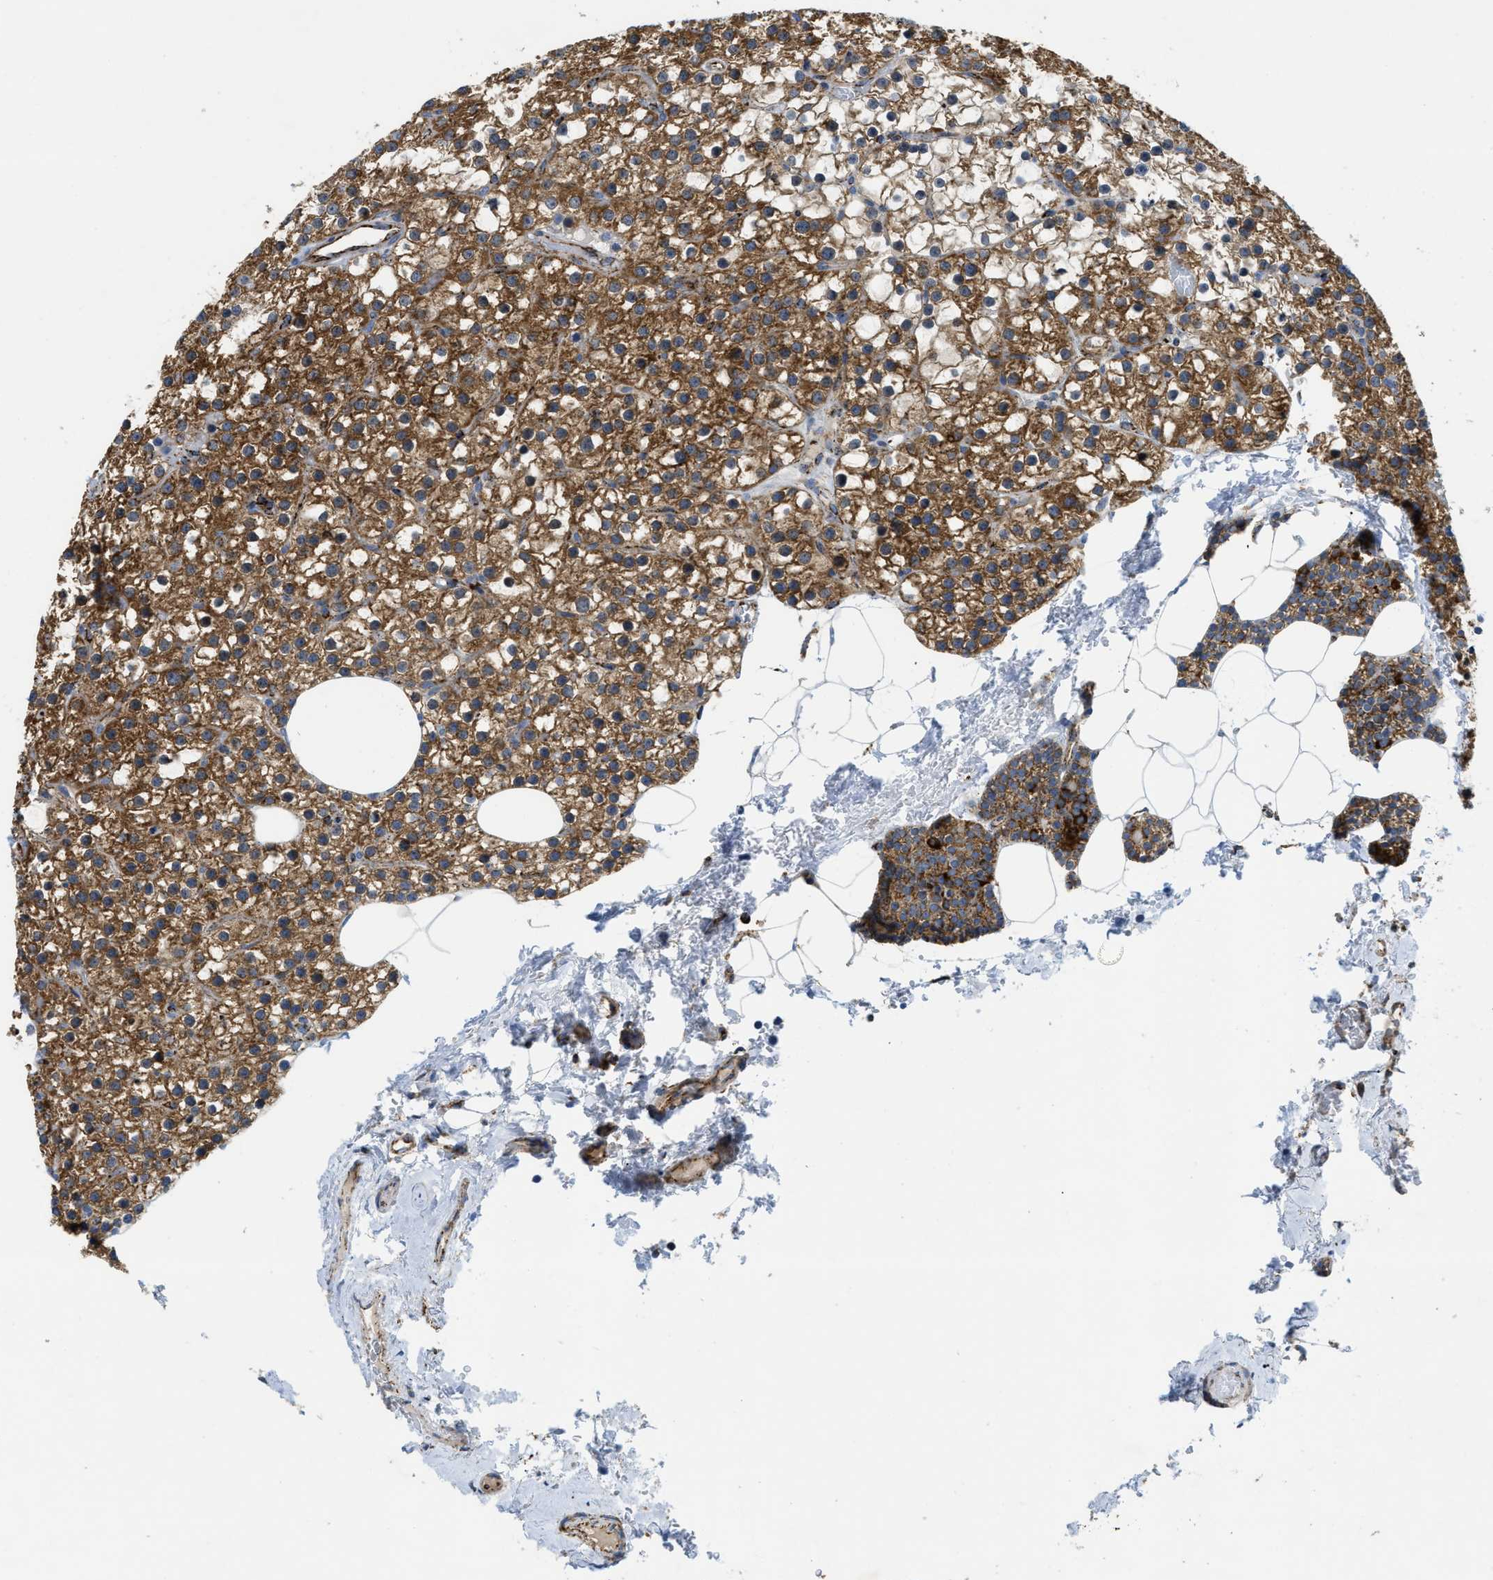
{"staining": {"intensity": "strong", "quantity": ">75%", "location": "cytoplasmic/membranous"}, "tissue": "parathyroid gland", "cell_type": "Glandular cells", "image_type": "normal", "snomed": [{"axis": "morphology", "description": "Normal tissue, NOS"}, {"axis": "morphology", "description": "Adenoma, NOS"}, {"axis": "topography", "description": "Parathyroid gland"}], "caption": "Protein expression analysis of benign human parathyroid gland reveals strong cytoplasmic/membranous staining in about >75% of glandular cells.", "gene": "SQOR", "patient": {"sex": "female", "age": 70}}